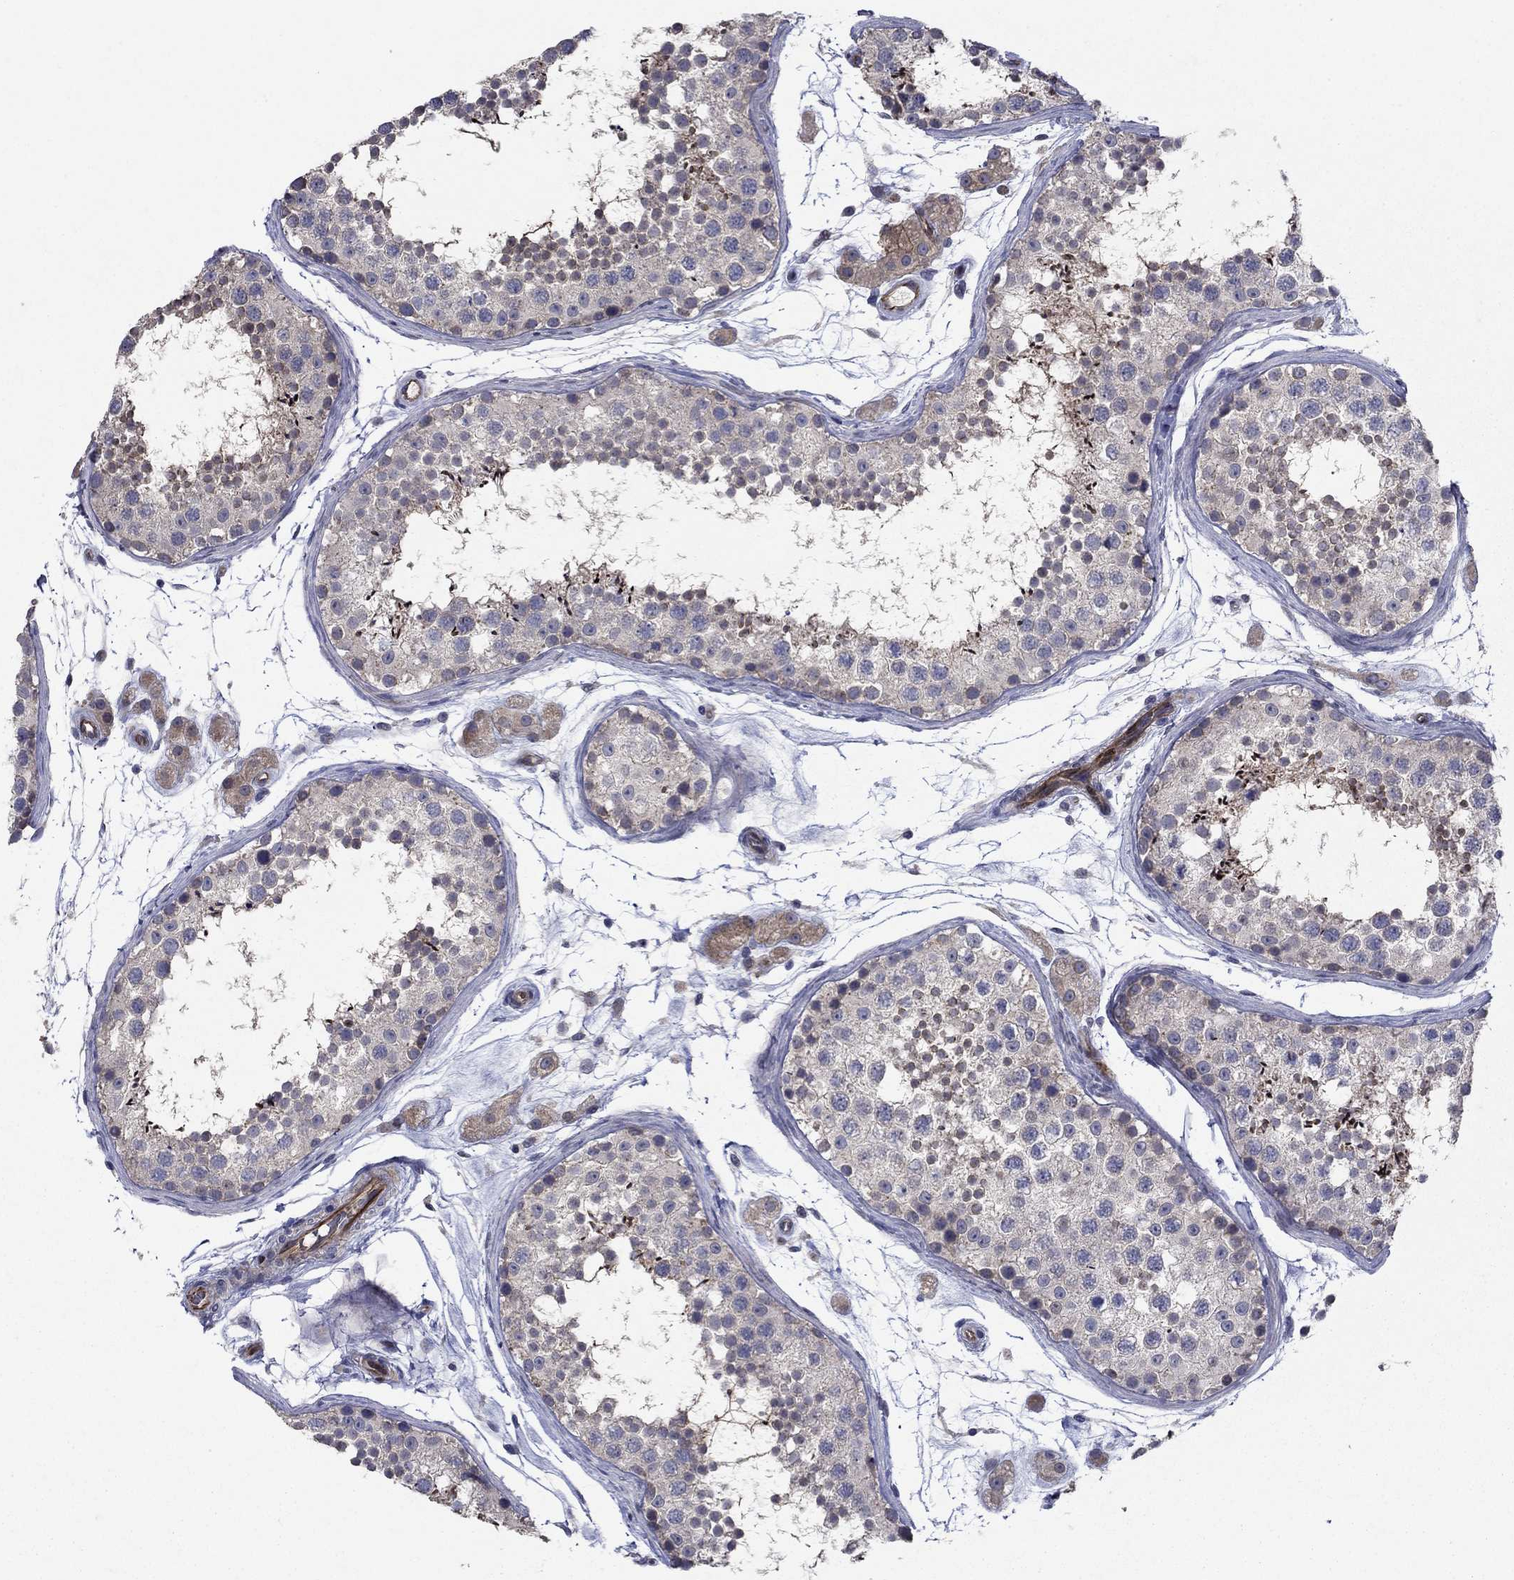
{"staining": {"intensity": "strong", "quantity": "<25%", "location": "cytoplasmic/membranous"}, "tissue": "testis", "cell_type": "Cells in seminiferous ducts", "image_type": "normal", "snomed": [{"axis": "morphology", "description": "Normal tissue, NOS"}, {"axis": "topography", "description": "Testis"}], "caption": "Protein expression analysis of benign human testis reveals strong cytoplasmic/membranous positivity in approximately <25% of cells in seminiferous ducts.", "gene": "SLC7A1", "patient": {"sex": "male", "age": 41}}